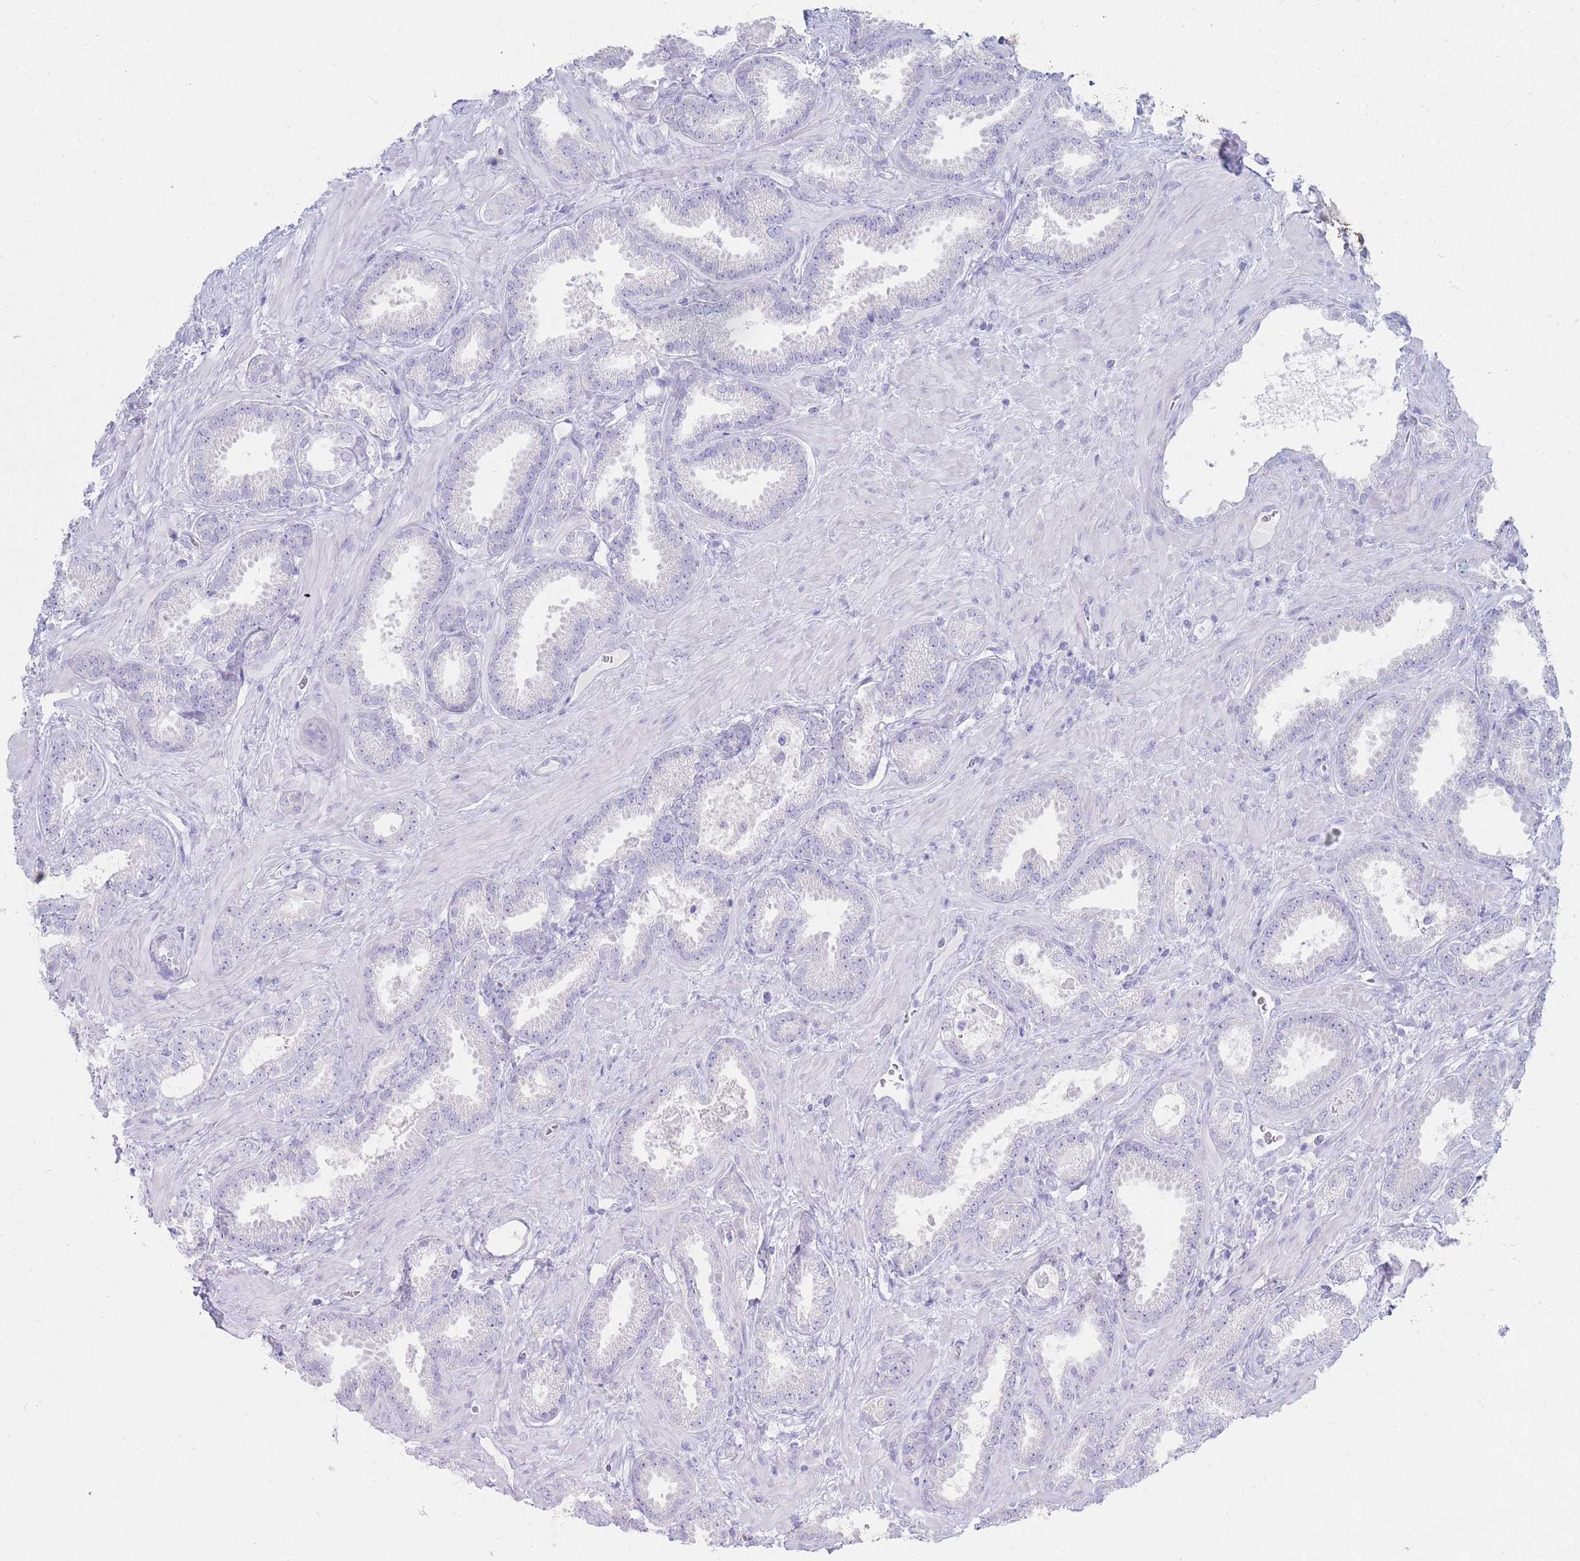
{"staining": {"intensity": "negative", "quantity": "none", "location": "none"}, "tissue": "prostate cancer", "cell_type": "Tumor cells", "image_type": "cancer", "snomed": [{"axis": "morphology", "description": "Adenocarcinoma, Low grade"}, {"axis": "topography", "description": "Prostate"}], "caption": "This image is of prostate low-grade adenocarcinoma stained with IHC to label a protein in brown with the nuclei are counter-stained blue. There is no positivity in tumor cells.", "gene": "HBG2", "patient": {"sex": "male", "age": 62}}